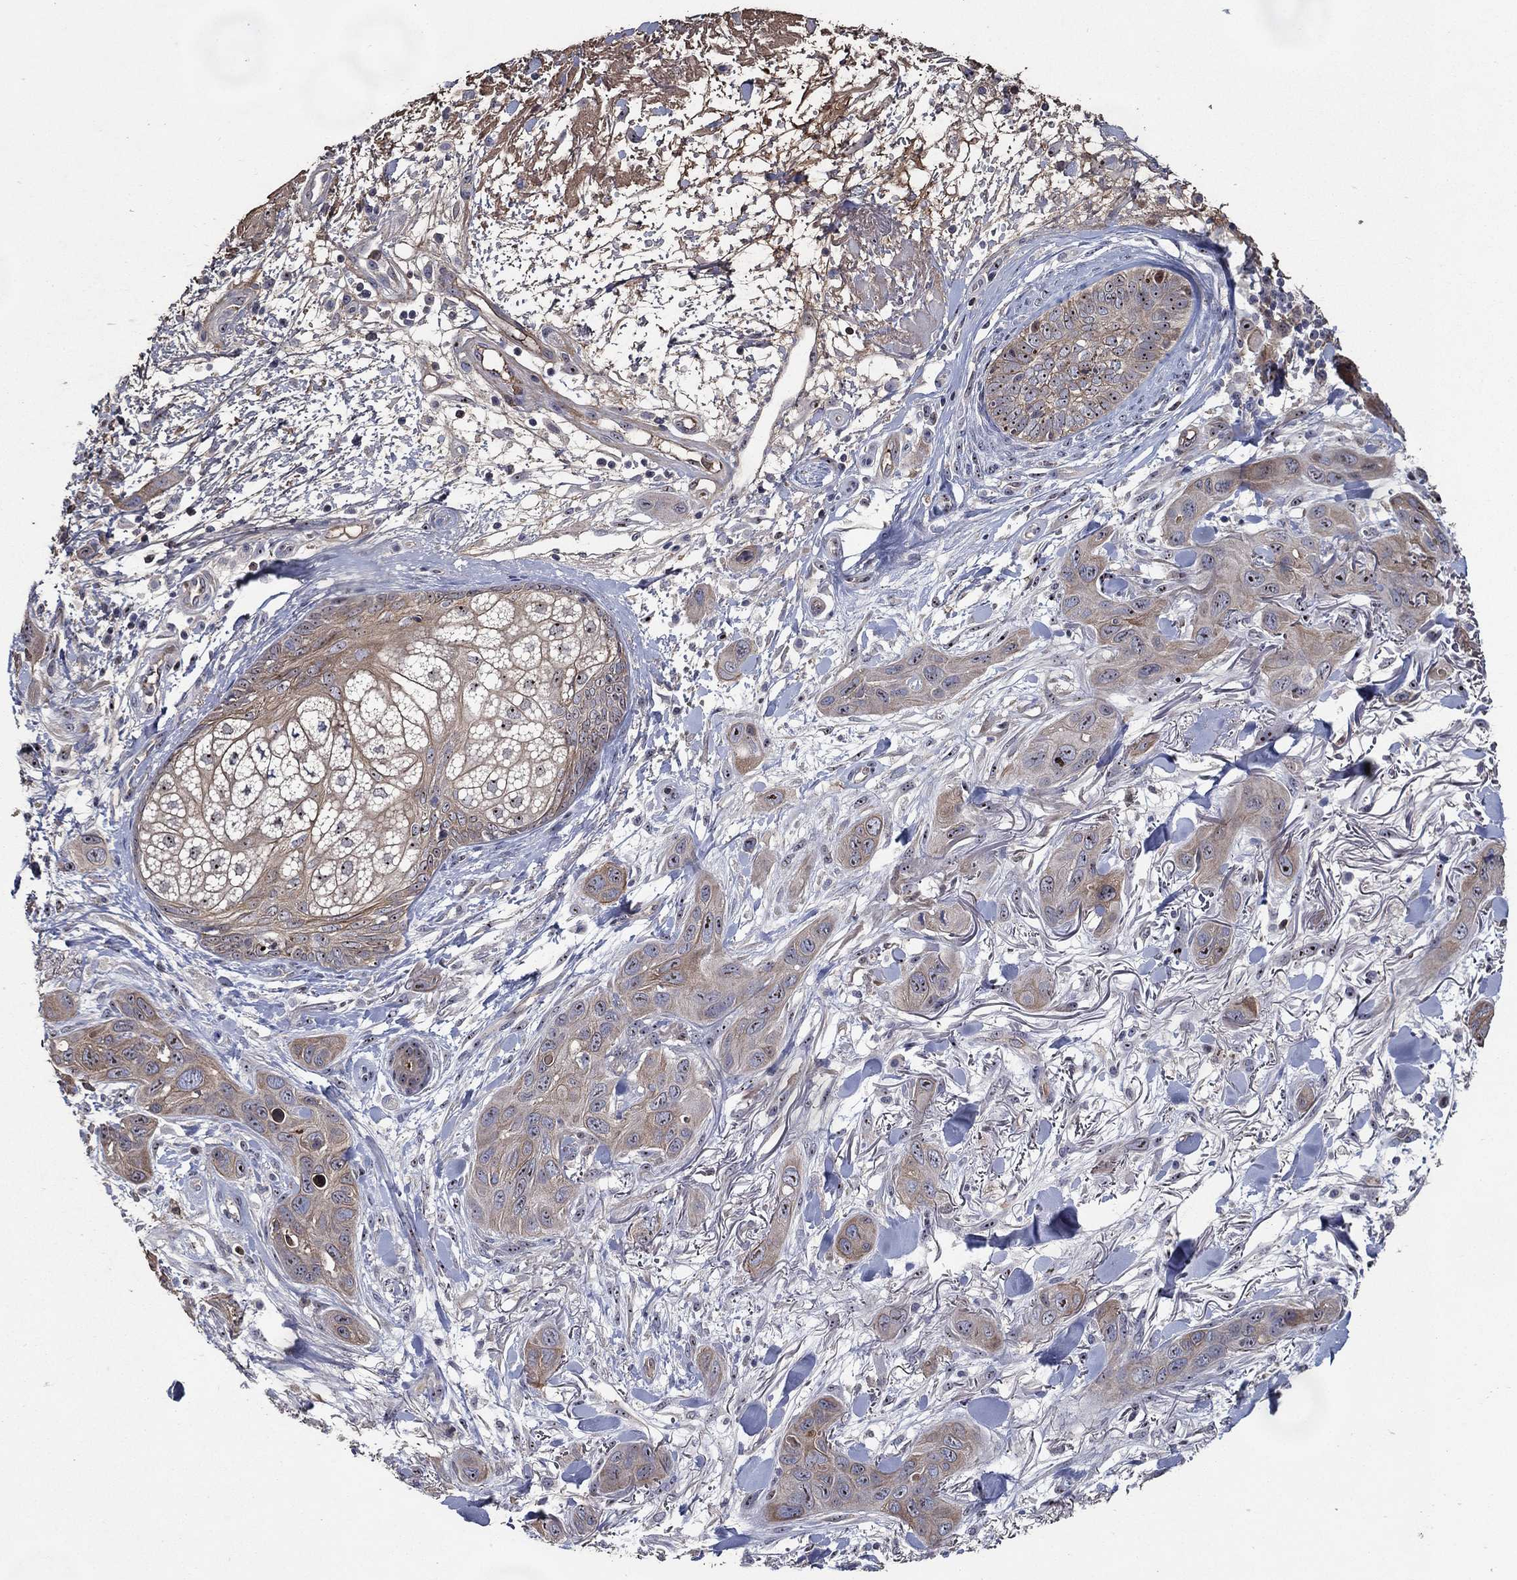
{"staining": {"intensity": "weak", "quantity": "25%-75%", "location": "cytoplasmic/membranous"}, "tissue": "skin cancer", "cell_type": "Tumor cells", "image_type": "cancer", "snomed": [{"axis": "morphology", "description": "Squamous cell carcinoma, NOS"}, {"axis": "topography", "description": "Skin"}], "caption": "Protein staining reveals weak cytoplasmic/membranous expression in about 25%-75% of tumor cells in skin cancer (squamous cell carcinoma).", "gene": "EFNA1", "patient": {"sex": "male", "age": 78}}